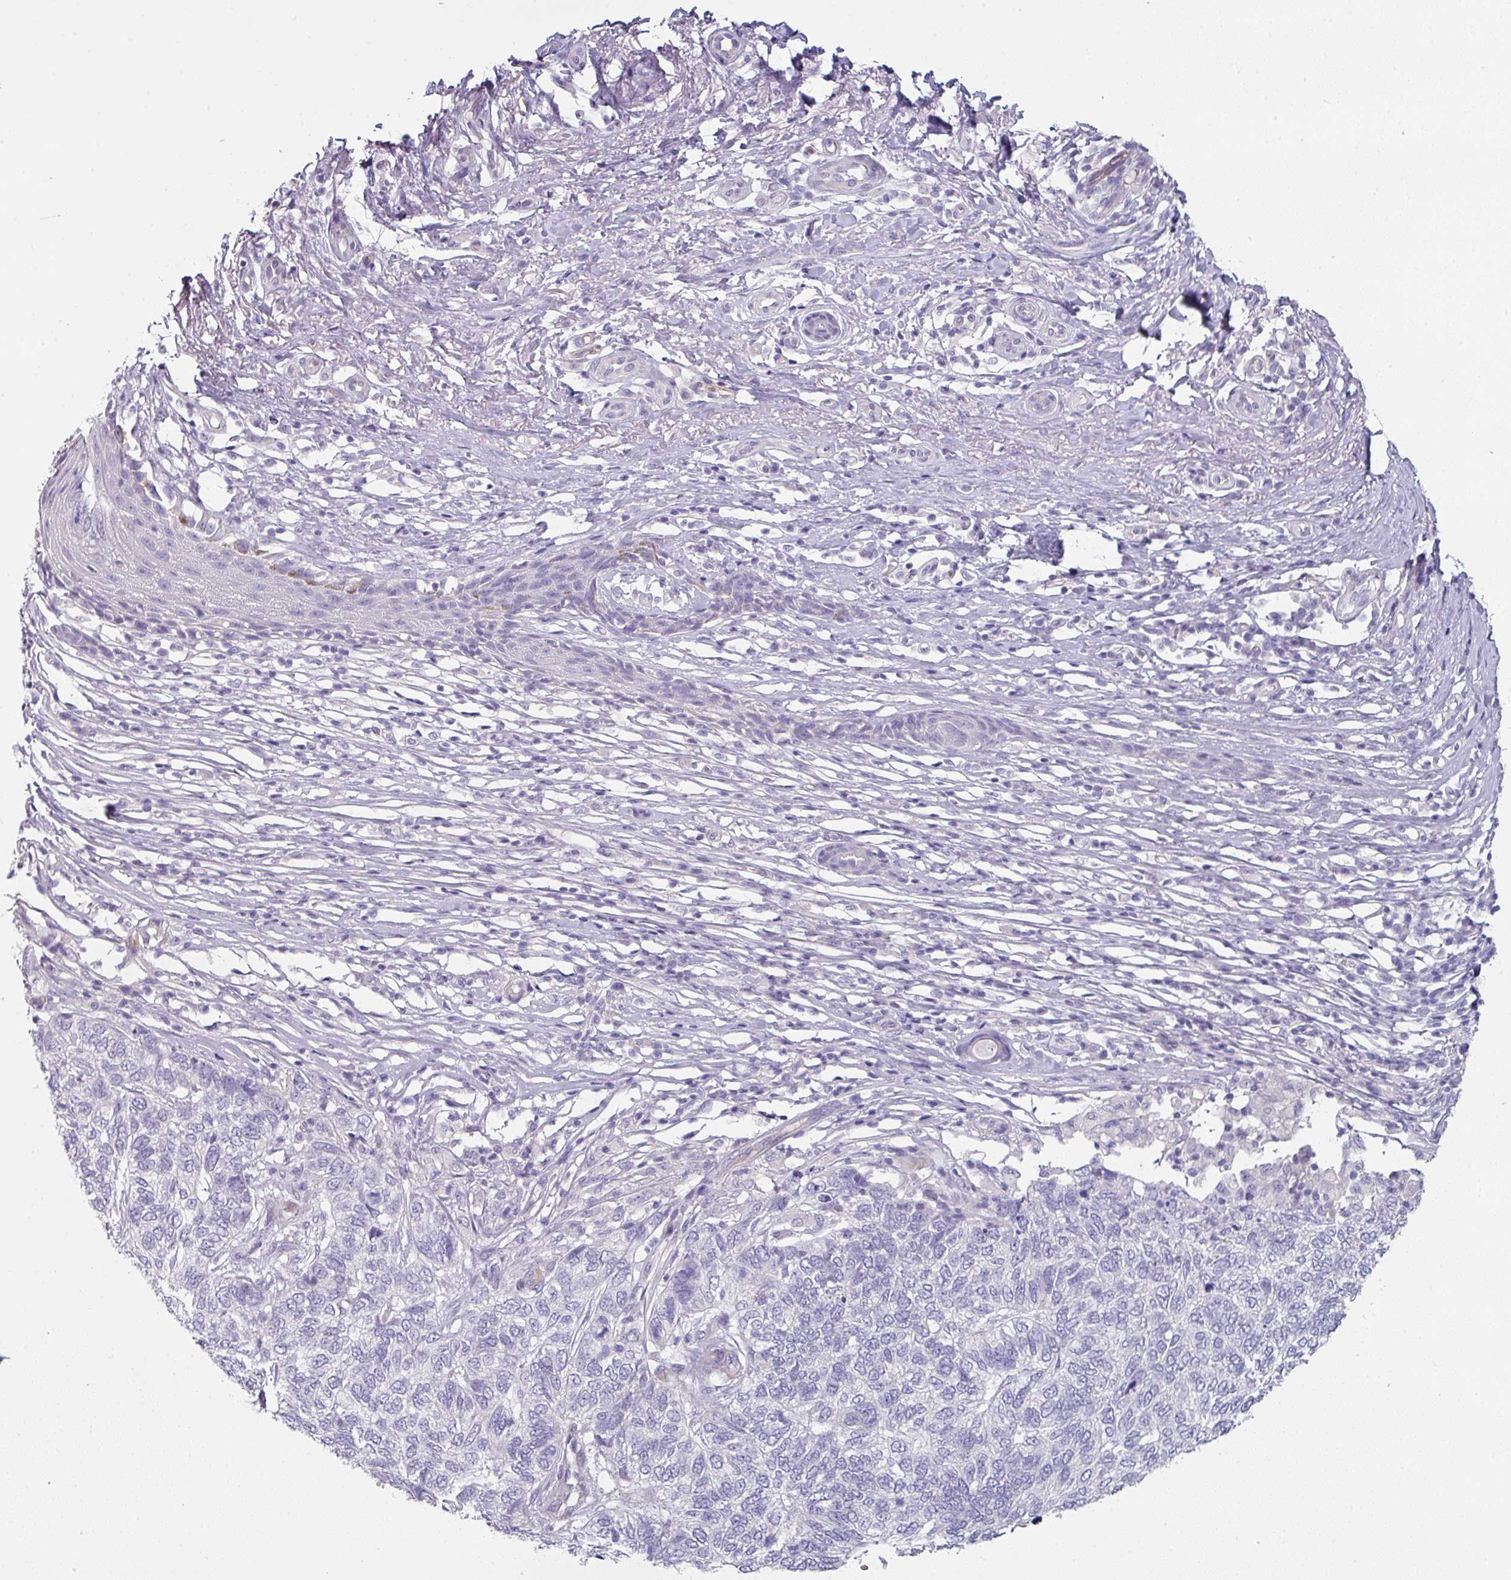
{"staining": {"intensity": "negative", "quantity": "none", "location": "none"}, "tissue": "skin cancer", "cell_type": "Tumor cells", "image_type": "cancer", "snomed": [{"axis": "morphology", "description": "Basal cell carcinoma"}, {"axis": "topography", "description": "Skin"}], "caption": "Tumor cells are negative for brown protein staining in skin cancer.", "gene": "SLC17A7", "patient": {"sex": "female", "age": 65}}